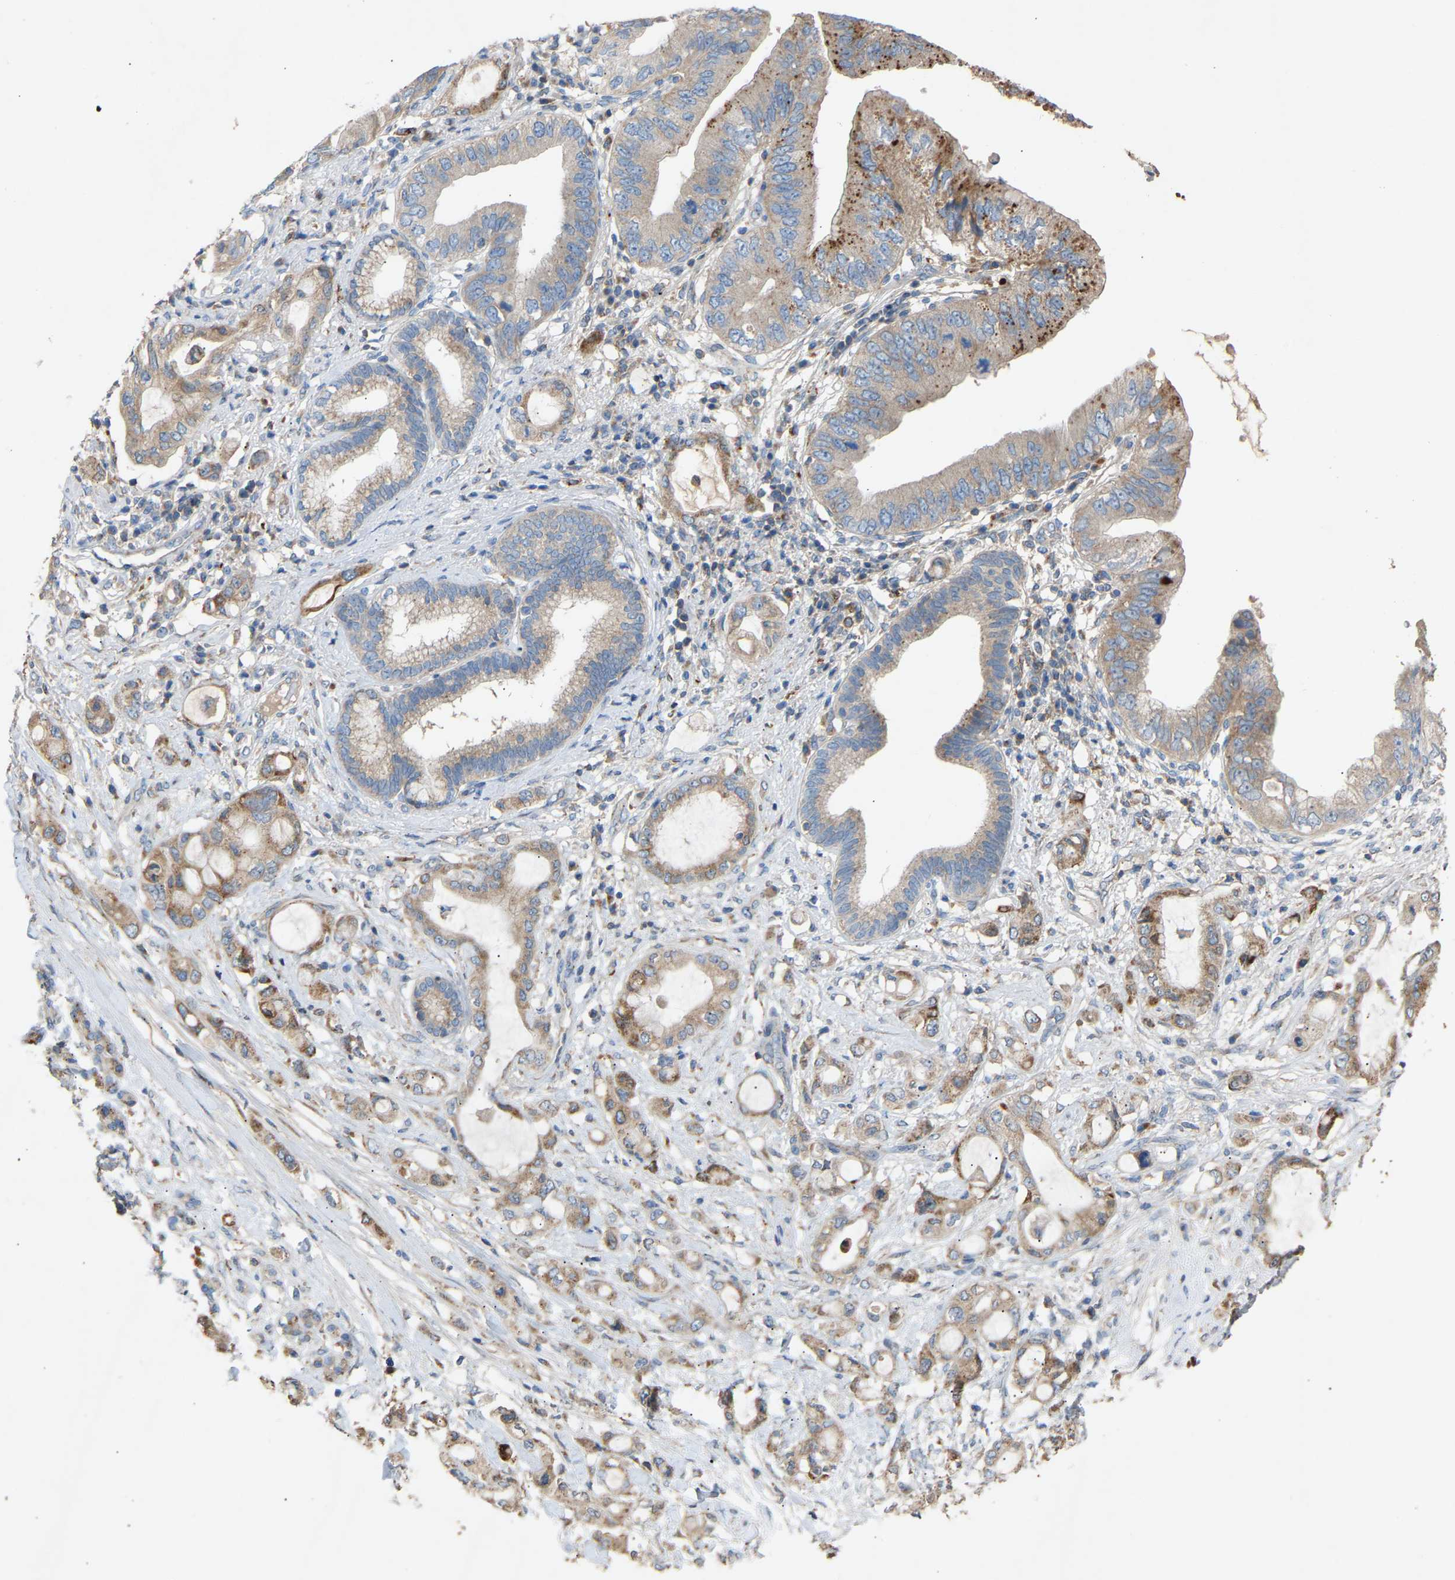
{"staining": {"intensity": "moderate", "quantity": "25%-75%", "location": "cytoplasmic/membranous"}, "tissue": "pancreatic cancer", "cell_type": "Tumor cells", "image_type": "cancer", "snomed": [{"axis": "morphology", "description": "Adenocarcinoma, NOS"}, {"axis": "topography", "description": "Pancreas"}], "caption": "Immunohistochemistry (IHC) staining of pancreatic adenocarcinoma, which shows medium levels of moderate cytoplasmic/membranous staining in about 25%-75% of tumor cells indicating moderate cytoplasmic/membranous protein positivity. The staining was performed using DAB (3,3'-diaminobenzidine) (brown) for protein detection and nuclei were counterstained in hematoxylin (blue).", "gene": "RGP1", "patient": {"sex": "female", "age": 56}}